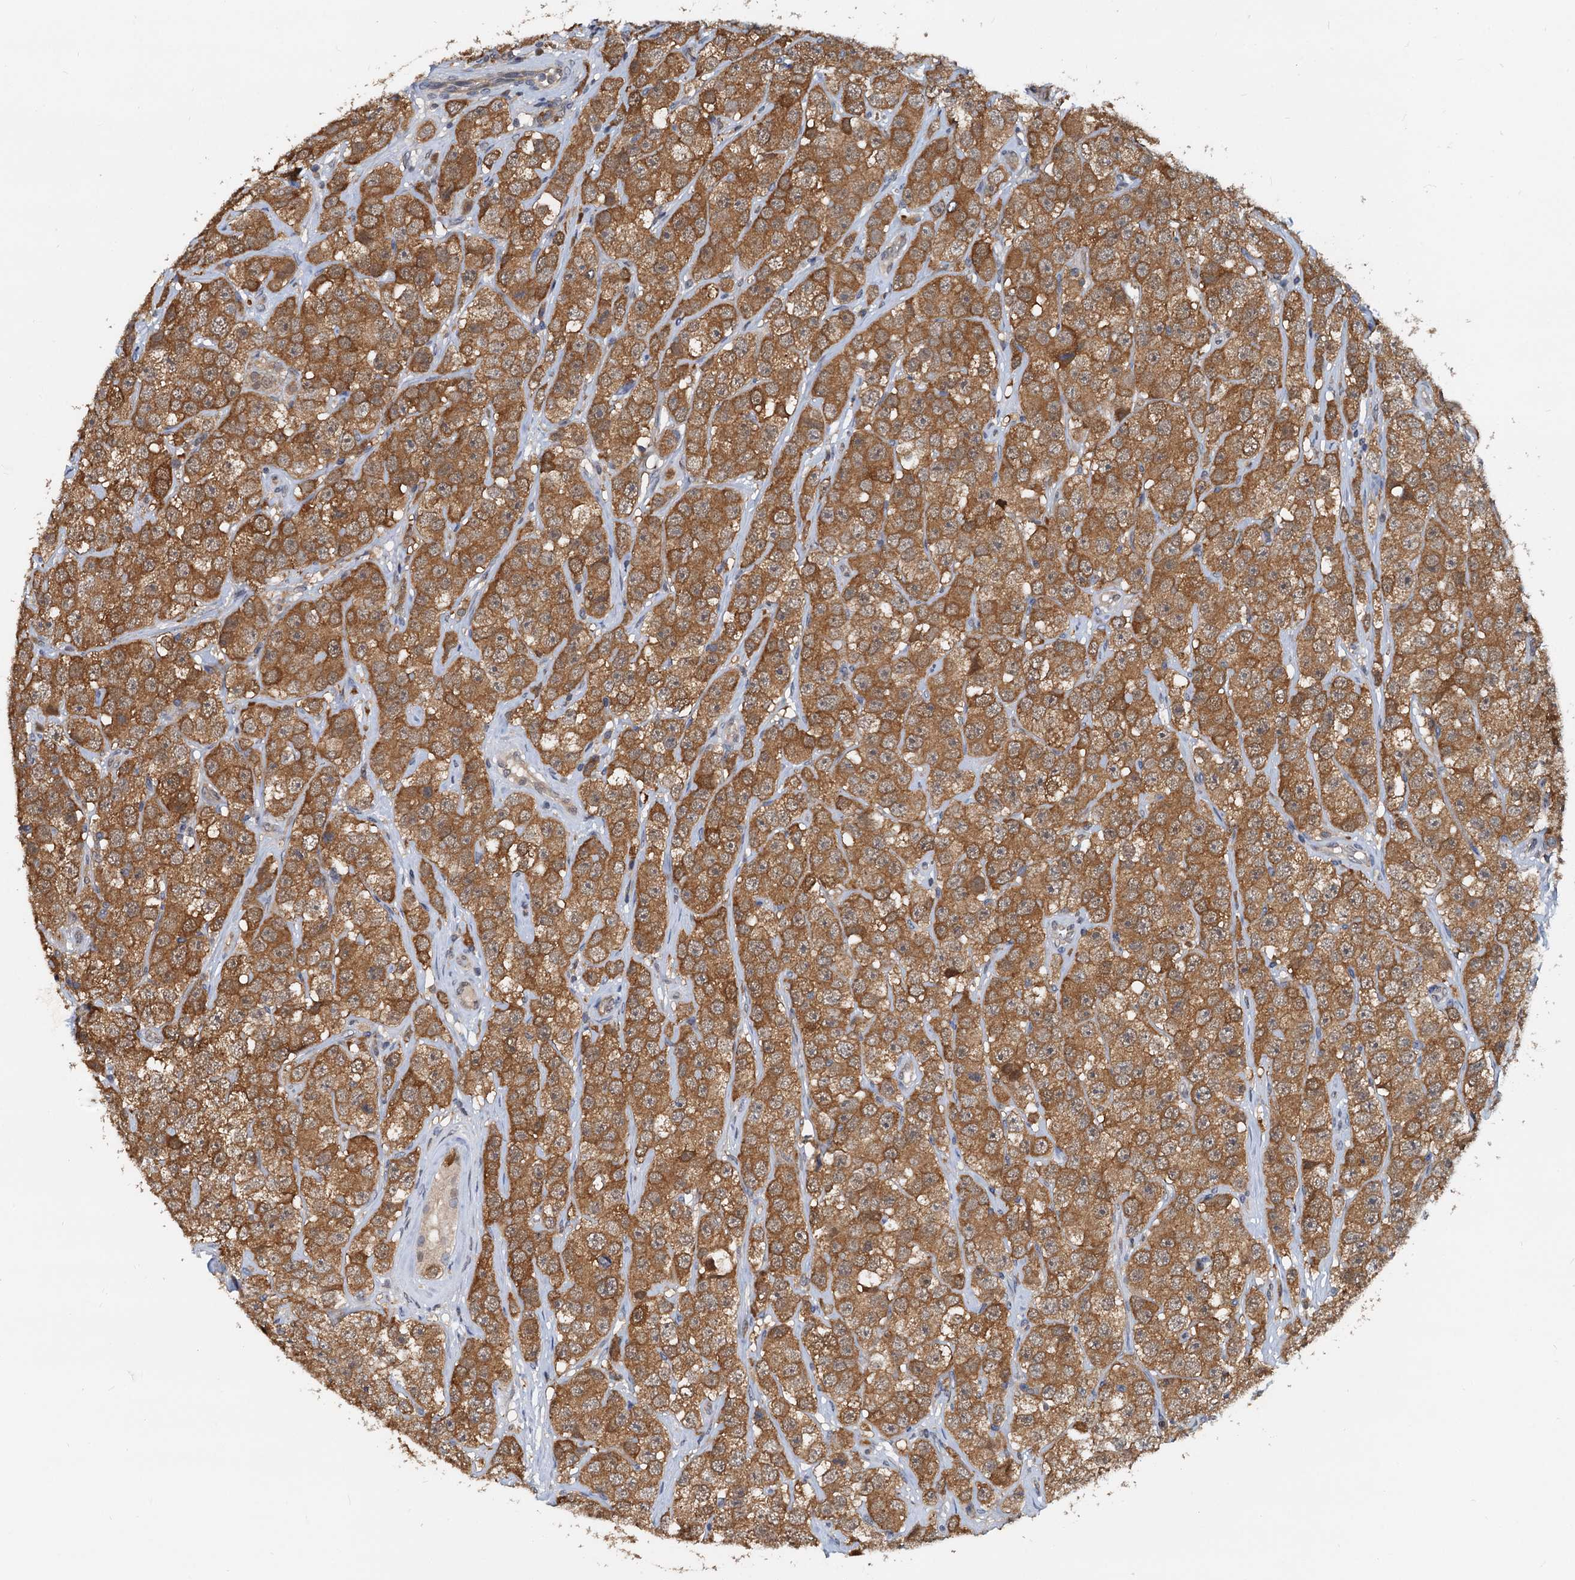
{"staining": {"intensity": "moderate", "quantity": ">75%", "location": "cytoplasmic/membranous"}, "tissue": "testis cancer", "cell_type": "Tumor cells", "image_type": "cancer", "snomed": [{"axis": "morphology", "description": "Seminoma, NOS"}, {"axis": "topography", "description": "Testis"}], "caption": "The histopathology image reveals a brown stain indicating the presence of a protein in the cytoplasmic/membranous of tumor cells in testis cancer. (Brightfield microscopy of DAB IHC at high magnification).", "gene": "PTGES3", "patient": {"sex": "male", "age": 28}}